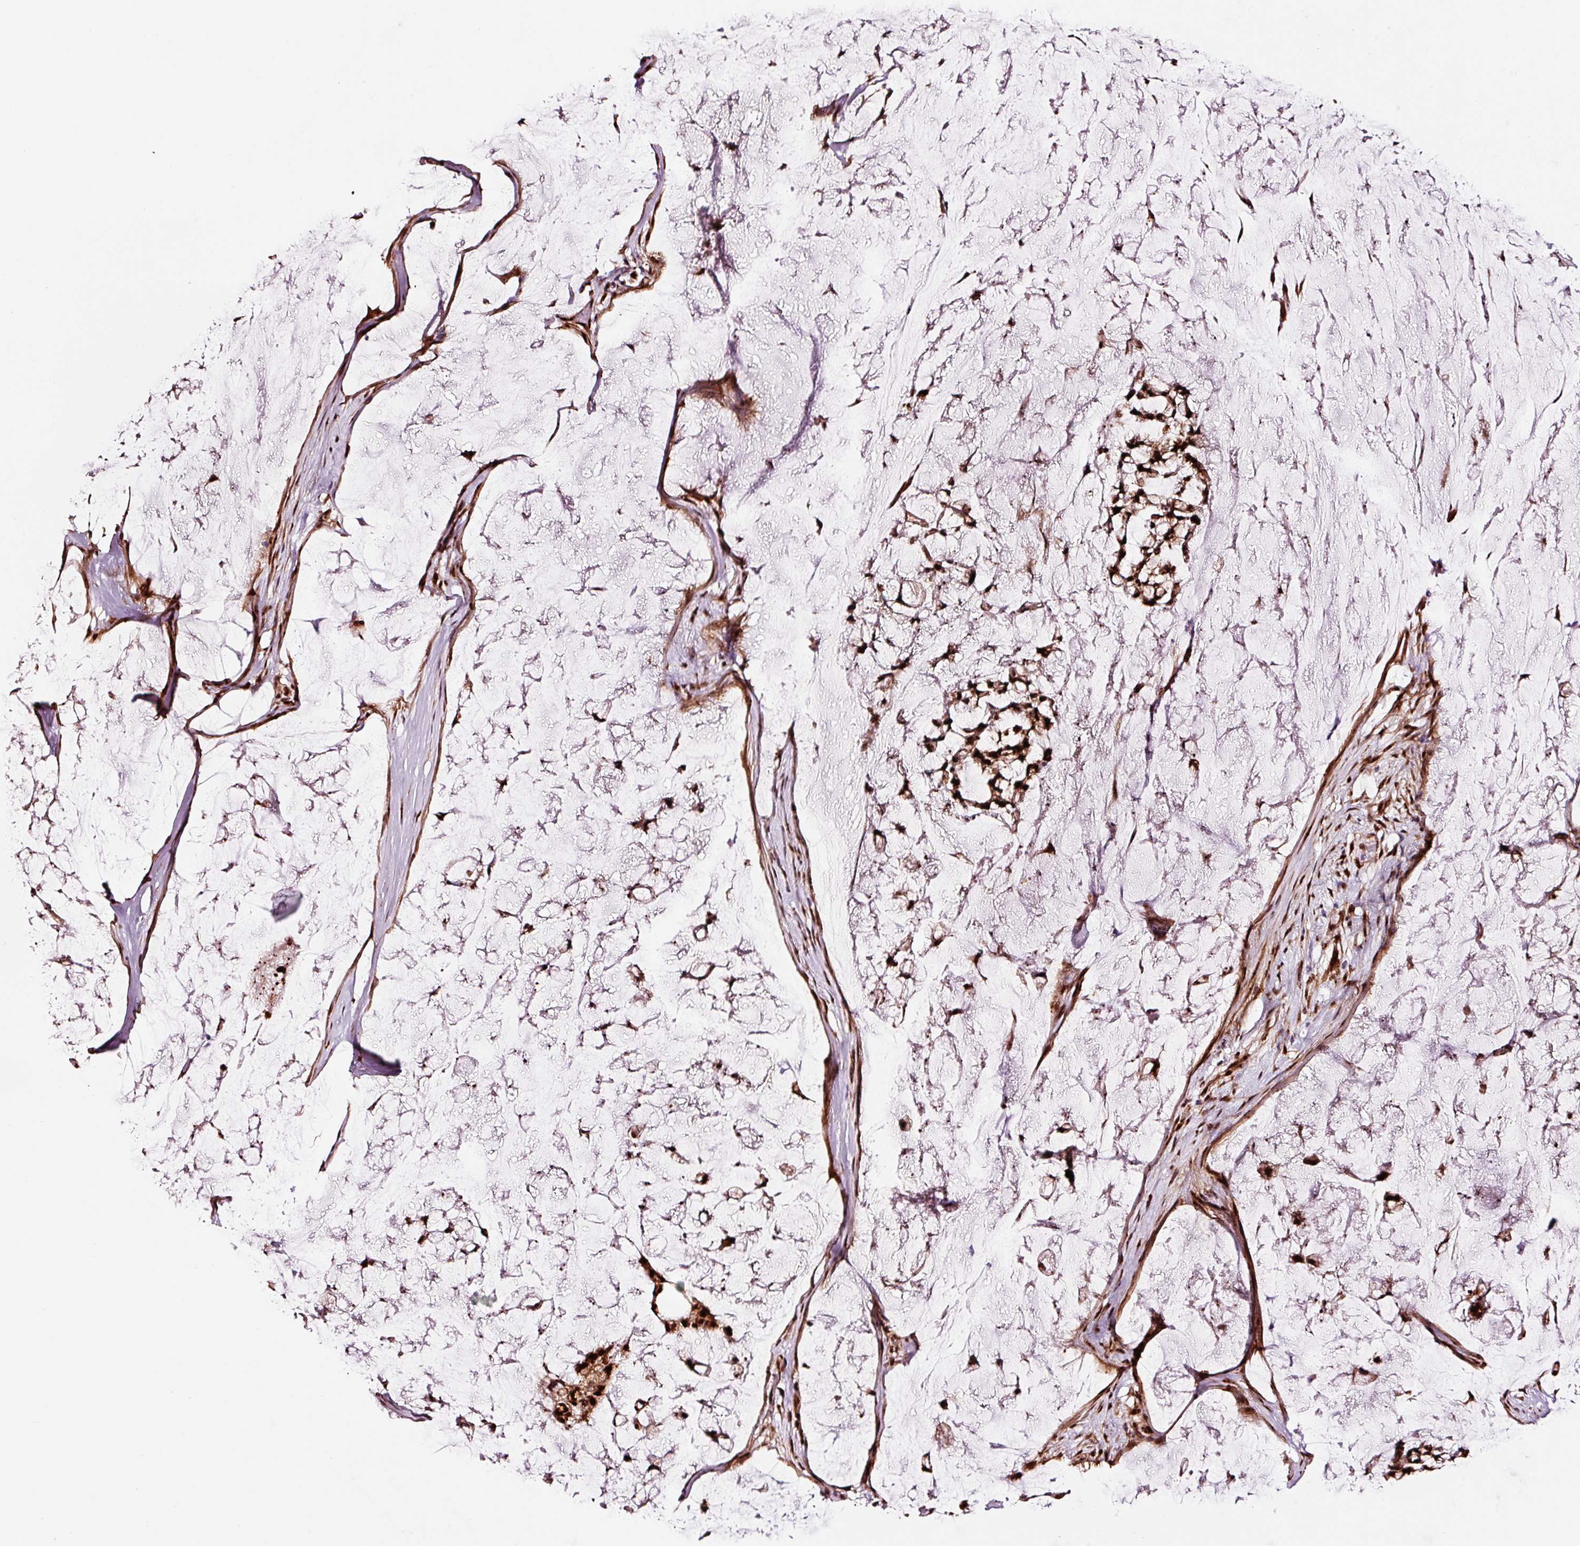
{"staining": {"intensity": "strong", "quantity": ">75%", "location": "nuclear"}, "tissue": "stomach cancer", "cell_type": "Tumor cells", "image_type": "cancer", "snomed": [{"axis": "morphology", "description": "Adenocarcinoma, NOS"}, {"axis": "topography", "description": "Stomach, lower"}], "caption": "A high-resolution histopathology image shows immunohistochemistry (IHC) staining of stomach adenocarcinoma, which shows strong nuclear positivity in approximately >75% of tumor cells.", "gene": "GNL3", "patient": {"sex": "male", "age": 67}}